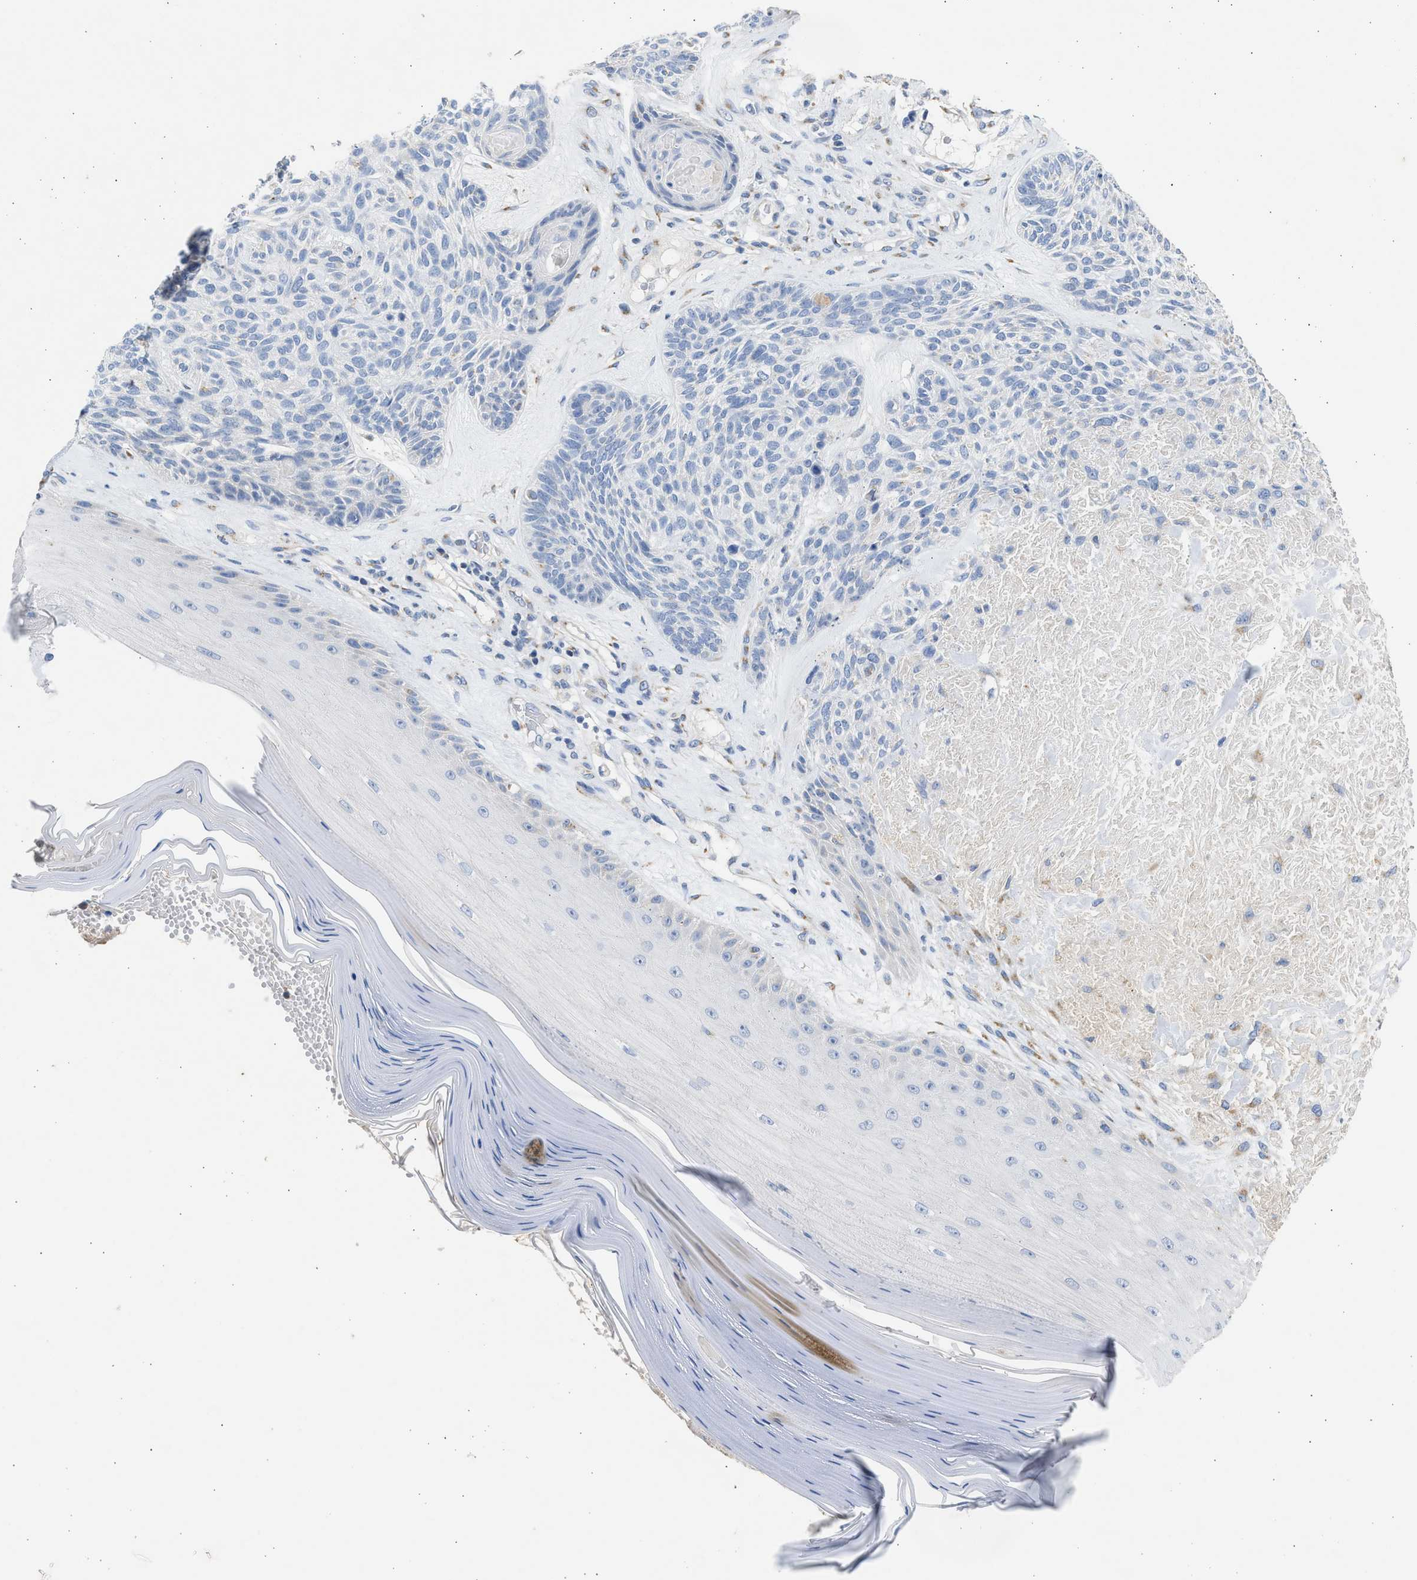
{"staining": {"intensity": "negative", "quantity": "none", "location": "none"}, "tissue": "skin cancer", "cell_type": "Tumor cells", "image_type": "cancer", "snomed": [{"axis": "morphology", "description": "Basal cell carcinoma"}, {"axis": "topography", "description": "Skin"}], "caption": "This is a micrograph of immunohistochemistry (IHC) staining of skin basal cell carcinoma, which shows no positivity in tumor cells.", "gene": "IPO8", "patient": {"sex": "male", "age": 55}}